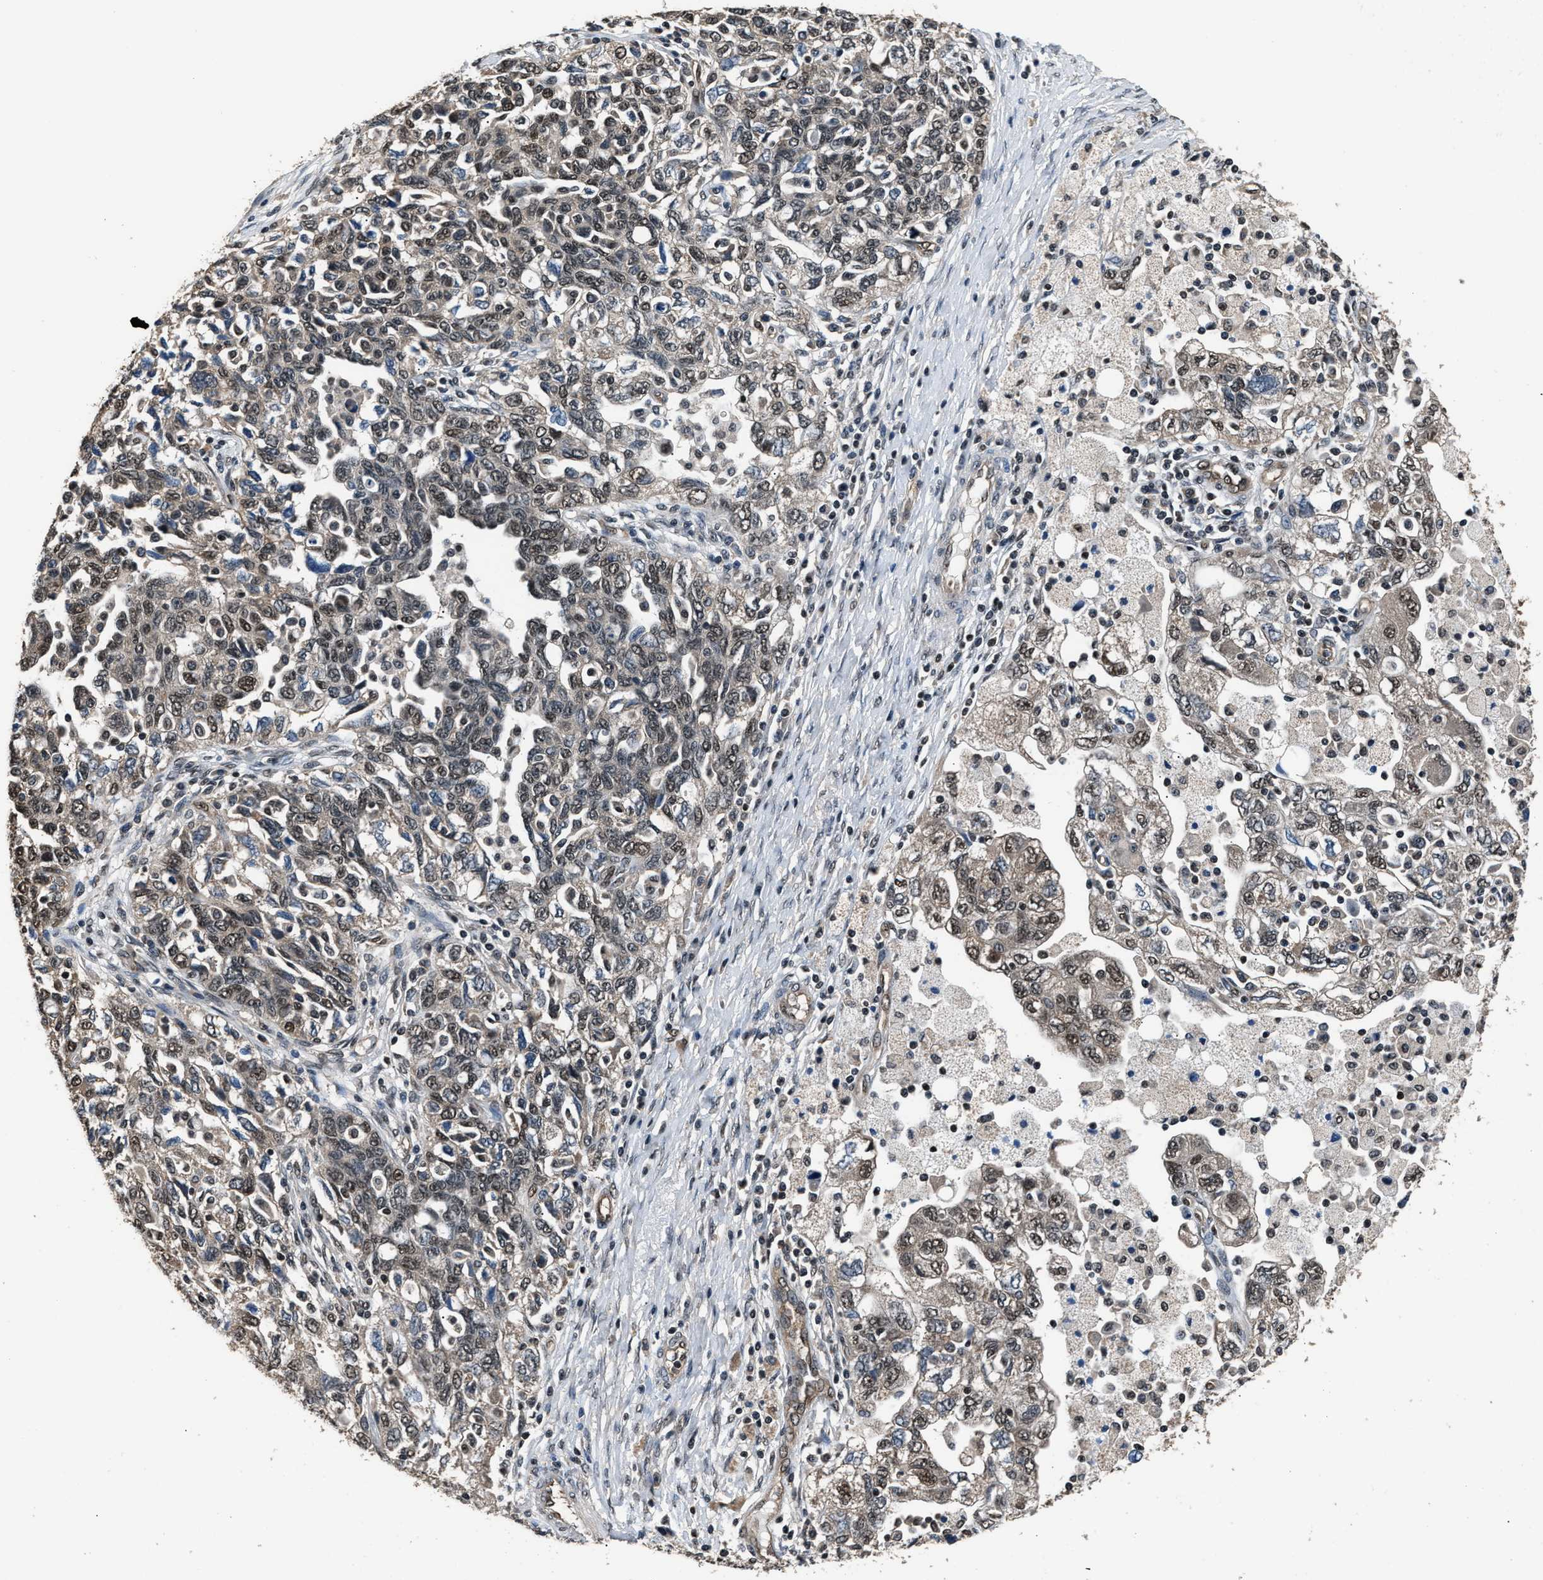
{"staining": {"intensity": "moderate", "quantity": "25%-75%", "location": "cytoplasmic/membranous,nuclear"}, "tissue": "ovarian cancer", "cell_type": "Tumor cells", "image_type": "cancer", "snomed": [{"axis": "morphology", "description": "Carcinoma, NOS"}, {"axis": "morphology", "description": "Cystadenocarcinoma, serous, NOS"}, {"axis": "topography", "description": "Ovary"}], "caption": "A high-resolution histopathology image shows immunohistochemistry (IHC) staining of ovarian cancer (carcinoma), which exhibits moderate cytoplasmic/membranous and nuclear positivity in about 25%-75% of tumor cells. The protein of interest is shown in brown color, while the nuclei are stained blue.", "gene": "DFFA", "patient": {"sex": "female", "age": 69}}